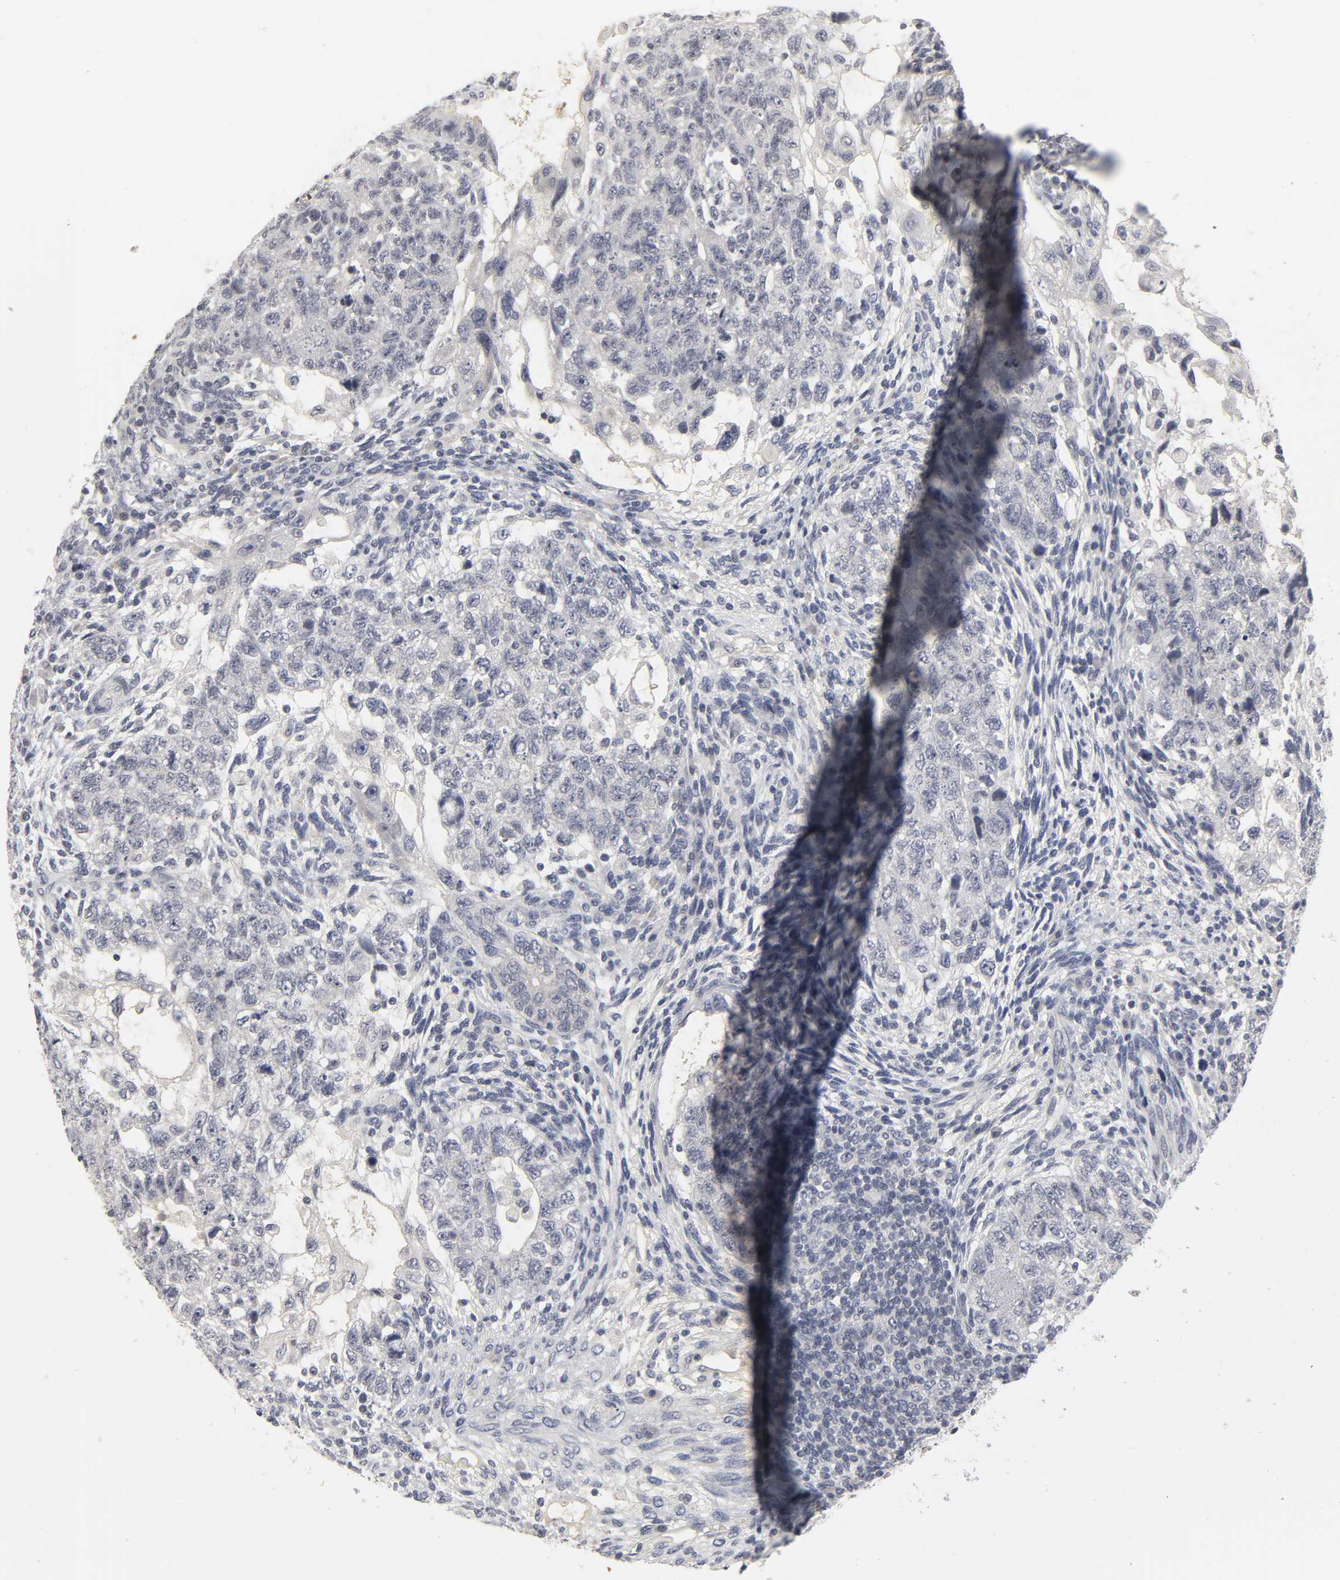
{"staining": {"intensity": "negative", "quantity": "none", "location": "none"}, "tissue": "testis cancer", "cell_type": "Tumor cells", "image_type": "cancer", "snomed": [{"axis": "morphology", "description": "Normal tissue, NOS"}, {"axis": "morphology", "description": "Carcinoma, Embryonal, NOS"}, {"axis": "topography", "description": "Testis"}], "caption": "The image demonstrates no significant positivity in tumor cells of embryonal carcinoma (testis).", "gene": "TCAP", "patient": {"sex": "male", "age": 36}}